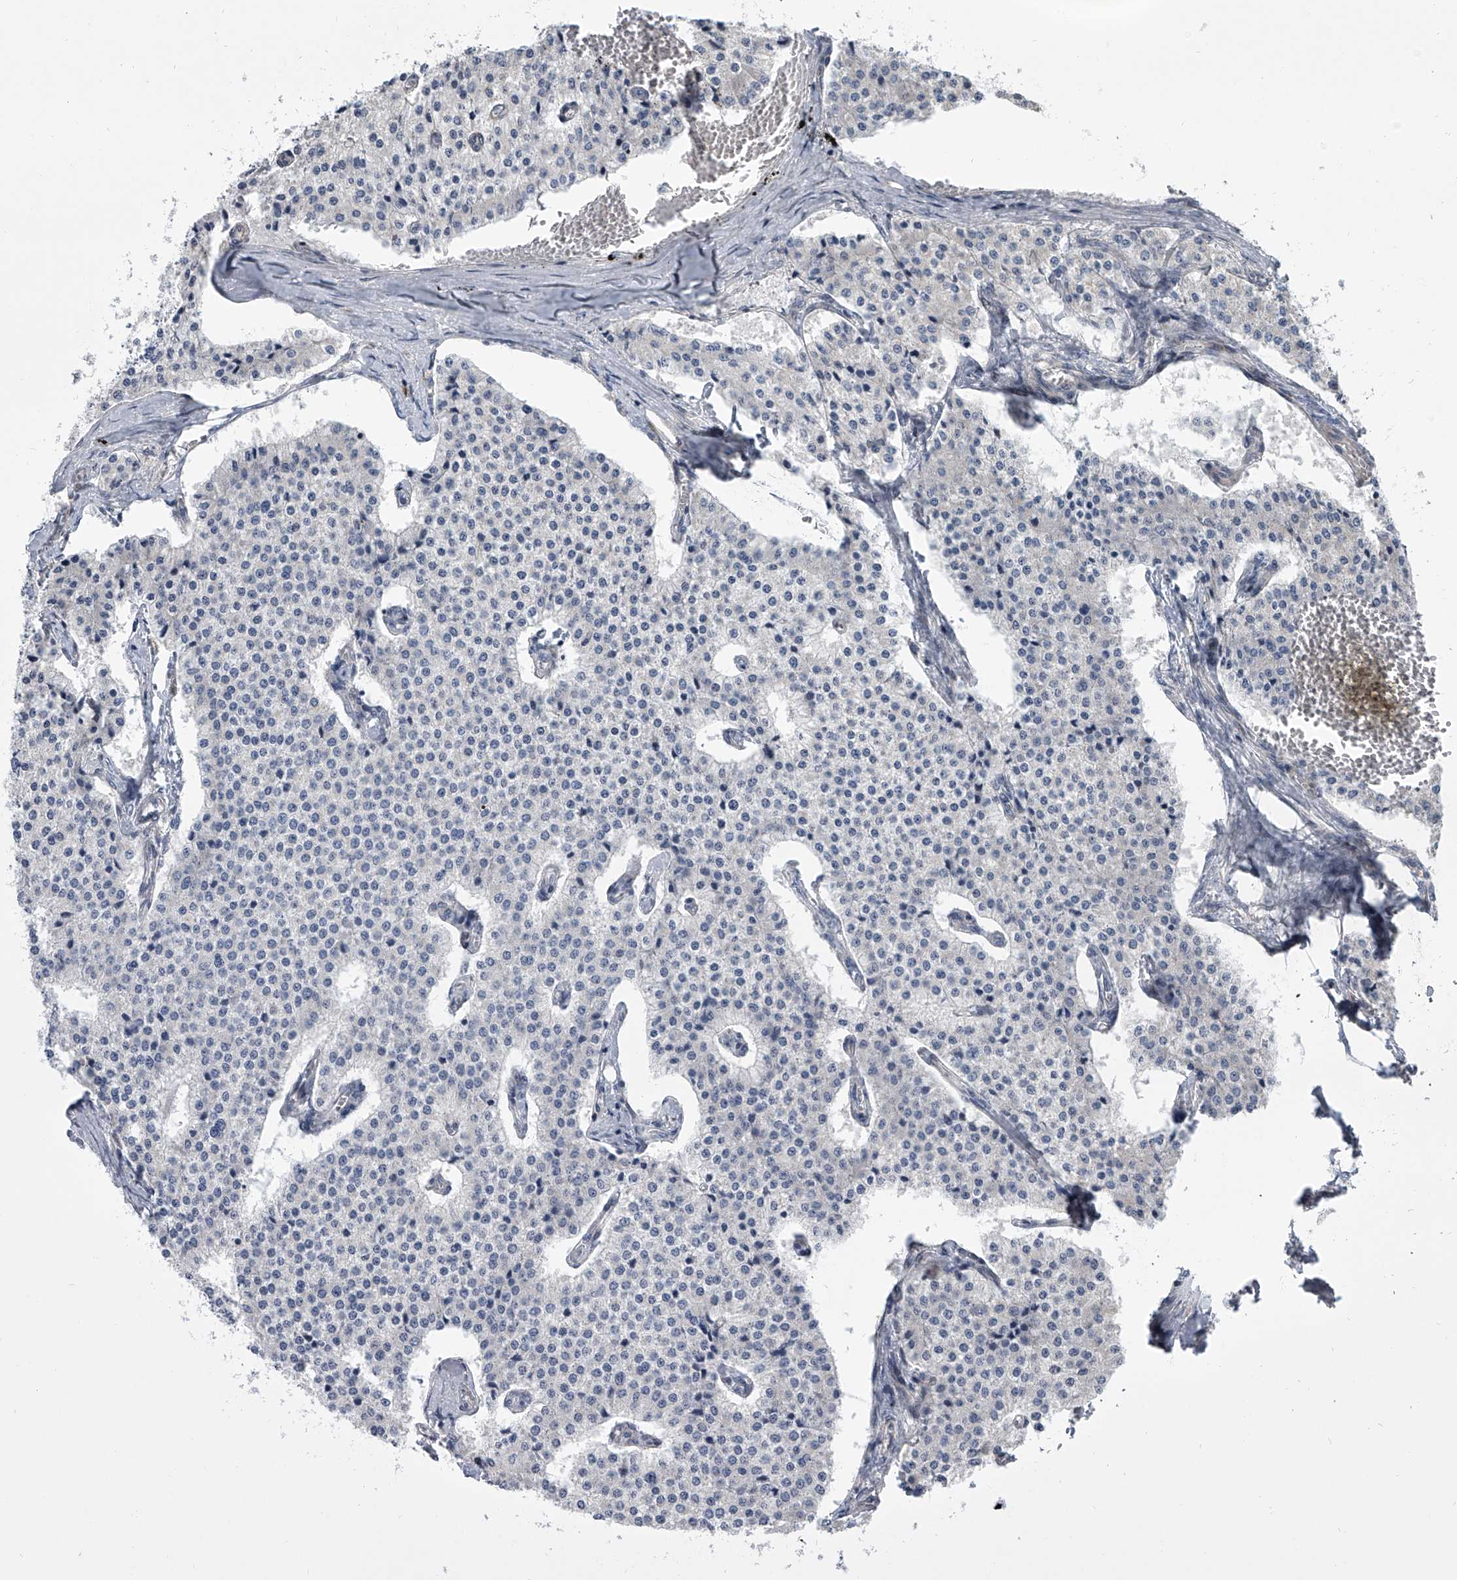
{"staining": {"intensity": "negative", "quantity": "none", "location": "none"}, "tissue": "carcinoid", "cell_type": "Tumor cells", "image_type": "cancer", "snomed": [{"axis": "morphology", "description": "Carcinoid, malignant, NOS"}, {"axis": "topography", "description": "Colon"}], "caption": "Tumor cells show no significant expression in carcinoid. (IHC, brightfield microscopy, high magnification).", "gene": "HEATR6", "patient": {"sex": "female", "age": 52}}